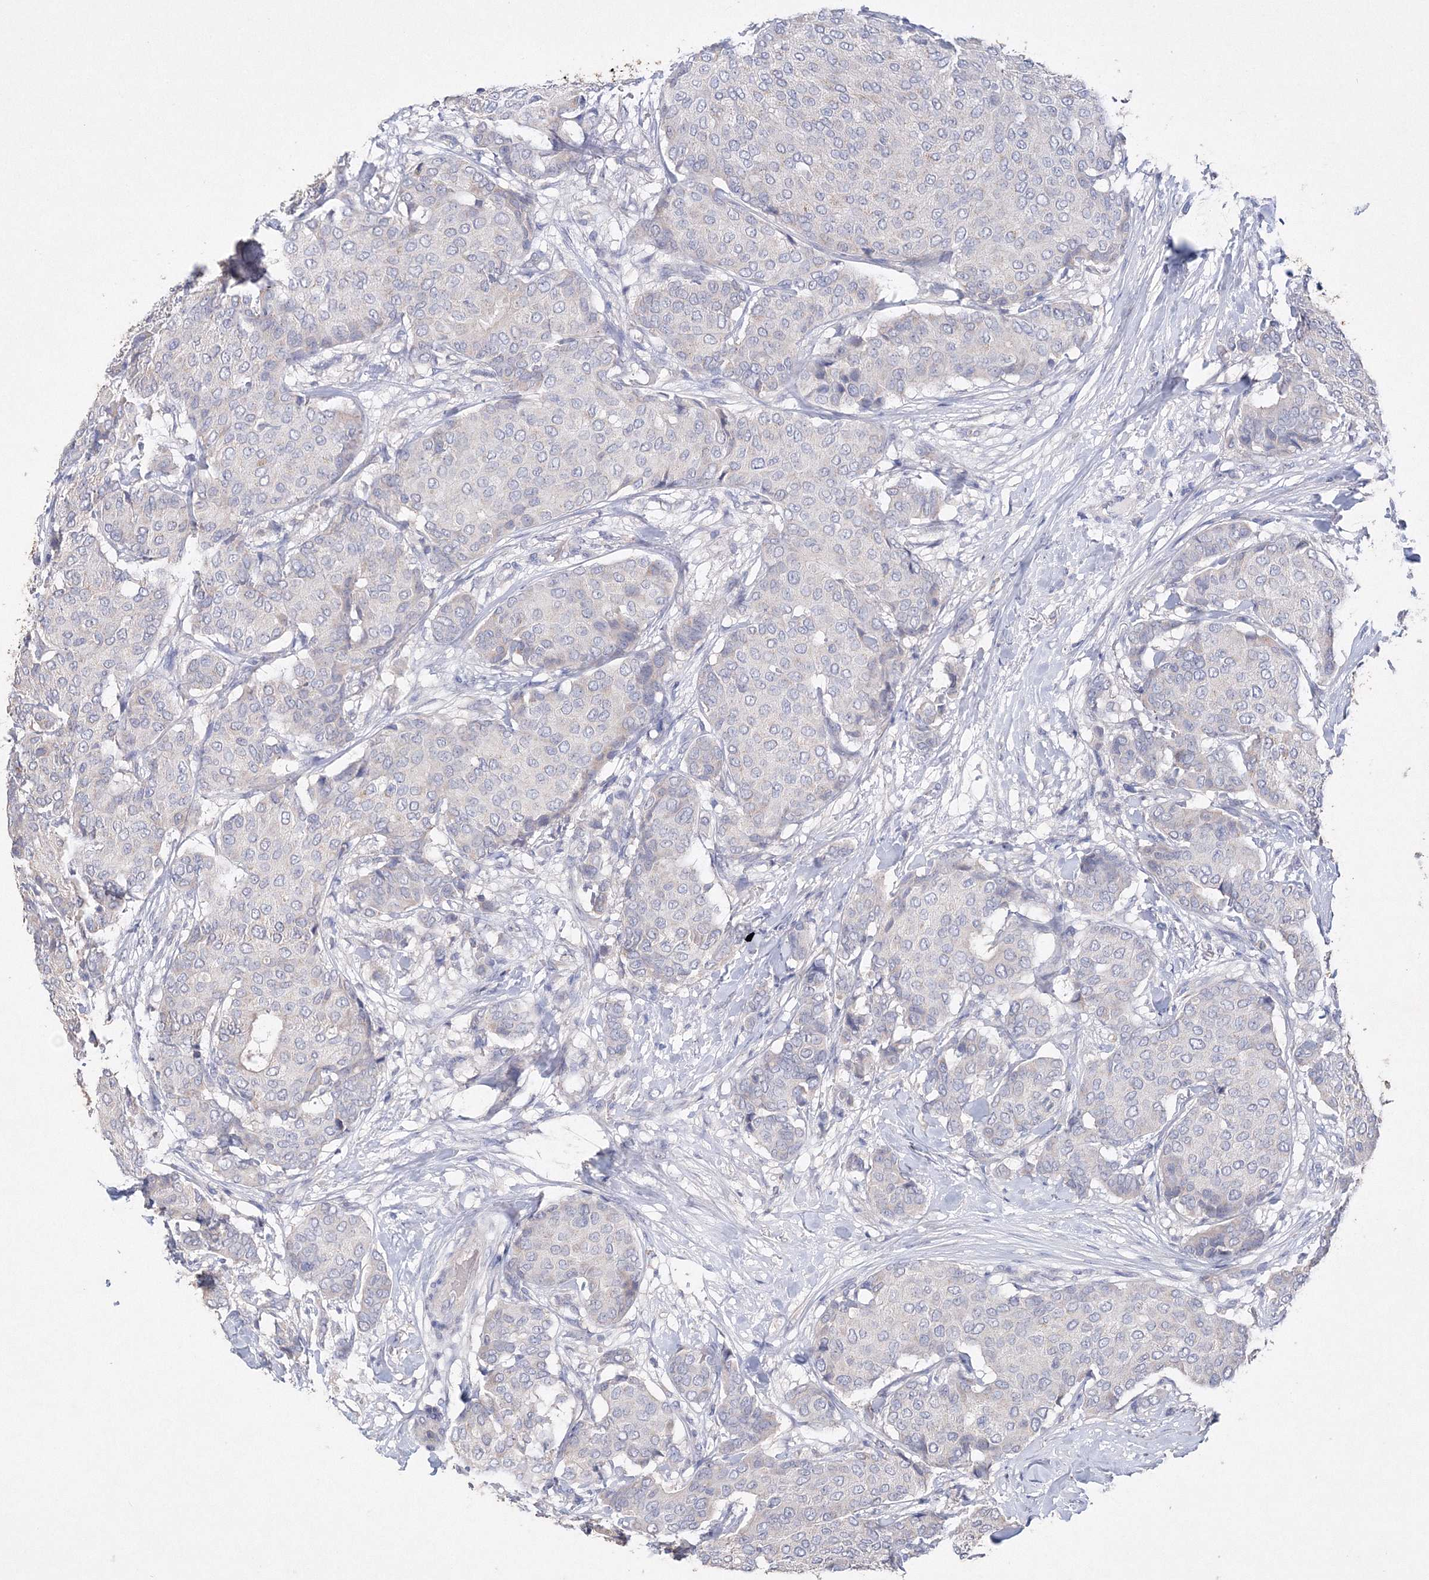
{"staining": {"intensity": "negative", "quantity": "none", "location": "none"}, "tissue": "breast cancer", "cell_type": "Tumor cells", "image_type": "cancer", "snomed": [{"axis": "morphology", "description": "Duct carcinoma"}, {"axis": "topography", "description": "Breast"}], "caption": "The image reveals no significant expression in tumor cells of intraductal carcinoma (breast). Brightfield microscopy of immunohistochemistry (IHC) stained with DAB (brown) and hematoxylin (blue), captured at high magnification.", "gene": "GLS", "patient": {"sex": "female", "age": 75}}